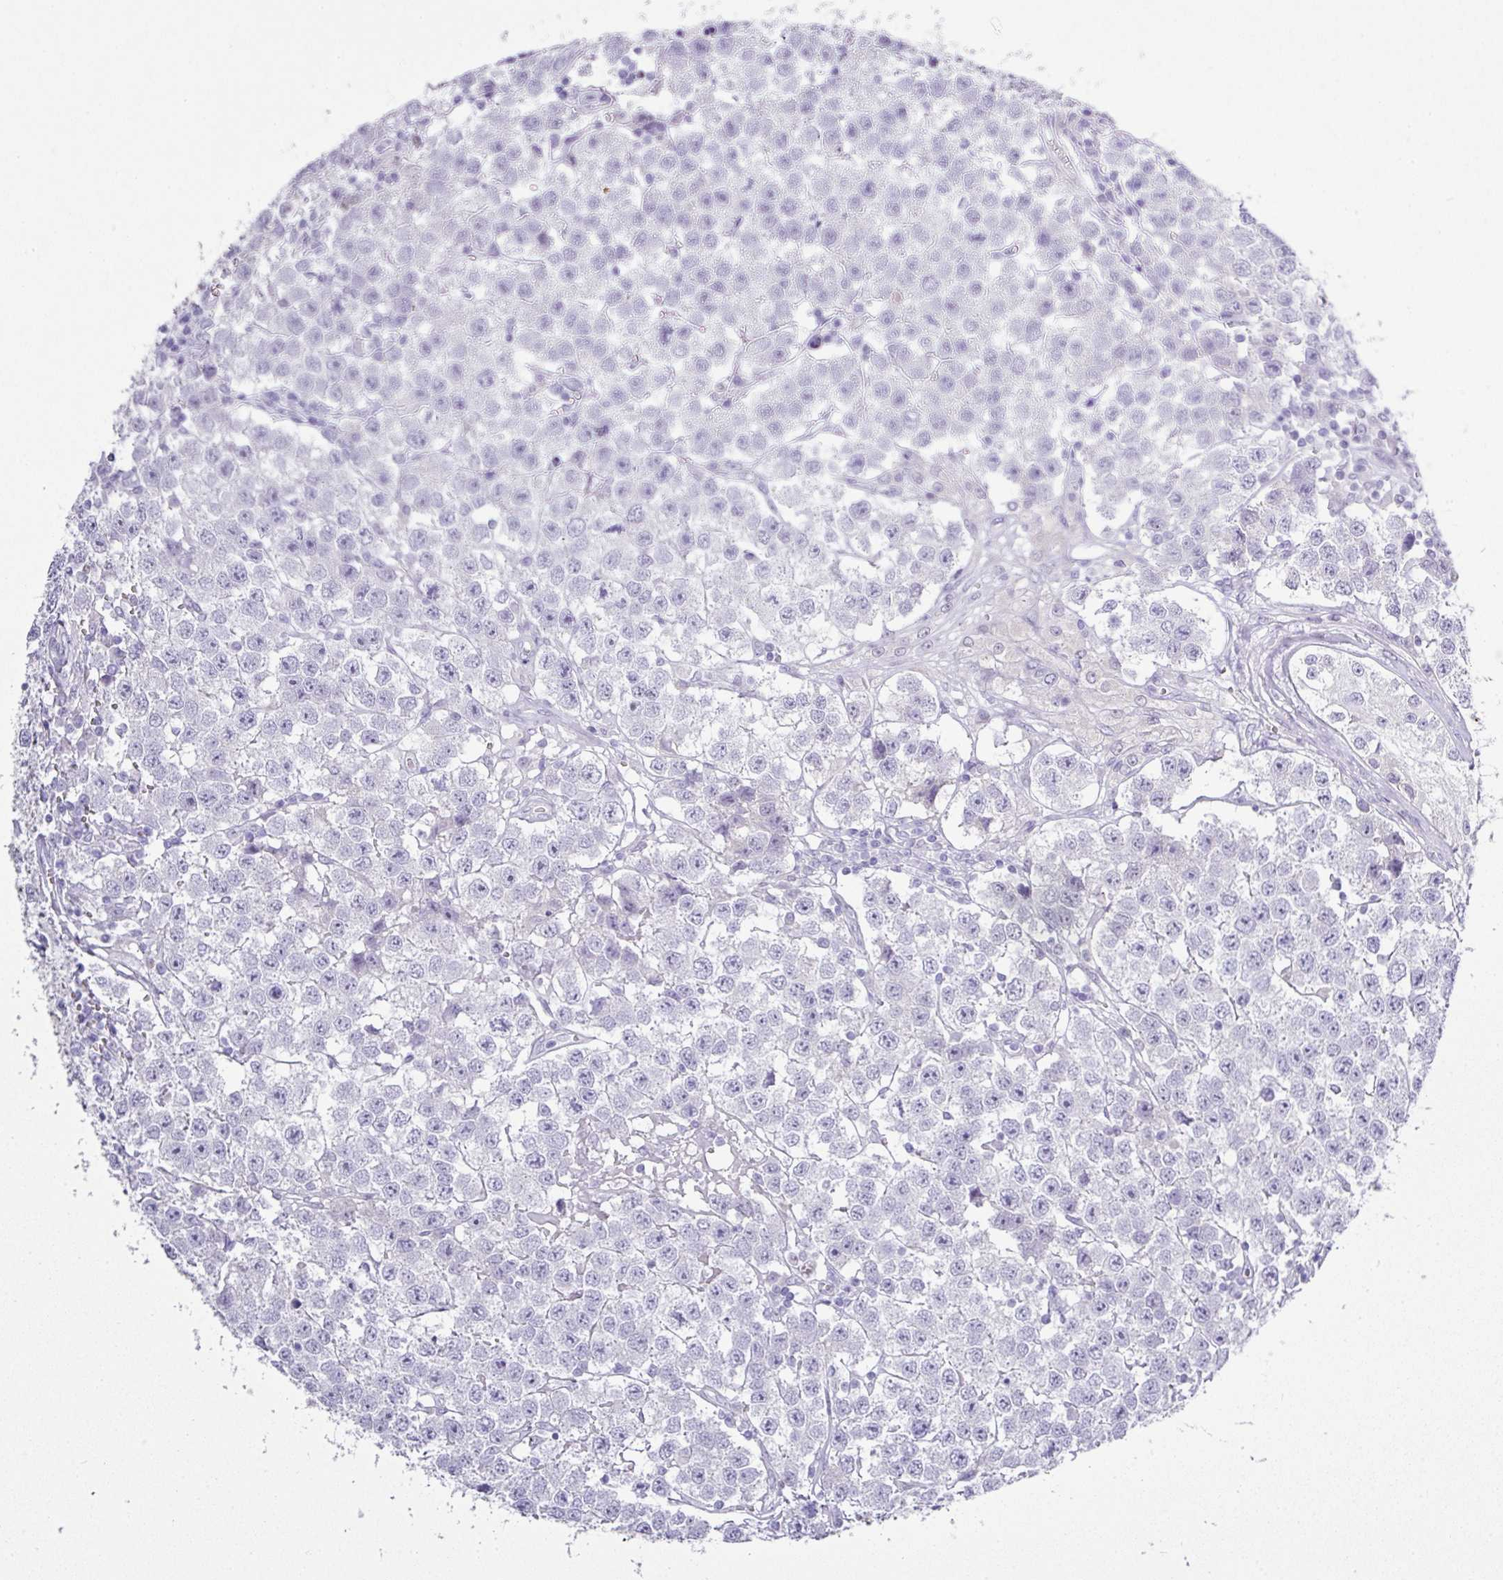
{"staining": {"intensity": "negative", "quantity": "none", "location": "none"}, "tissue": "testis cancer", "cell_type": "Tumor cells", "image_type": "cancer", "snomed": [{"axis": "morphology", "description": "Seminoma, NOS"}, {"axis": "topography", "description": "Testis"}], "caption": "This is a photomicrograph of IHC staining of testis seminoma, which shows no expression in tumor cells.", "gene": "BCL11A", "patient": {"sex": "male", "age": 34}}